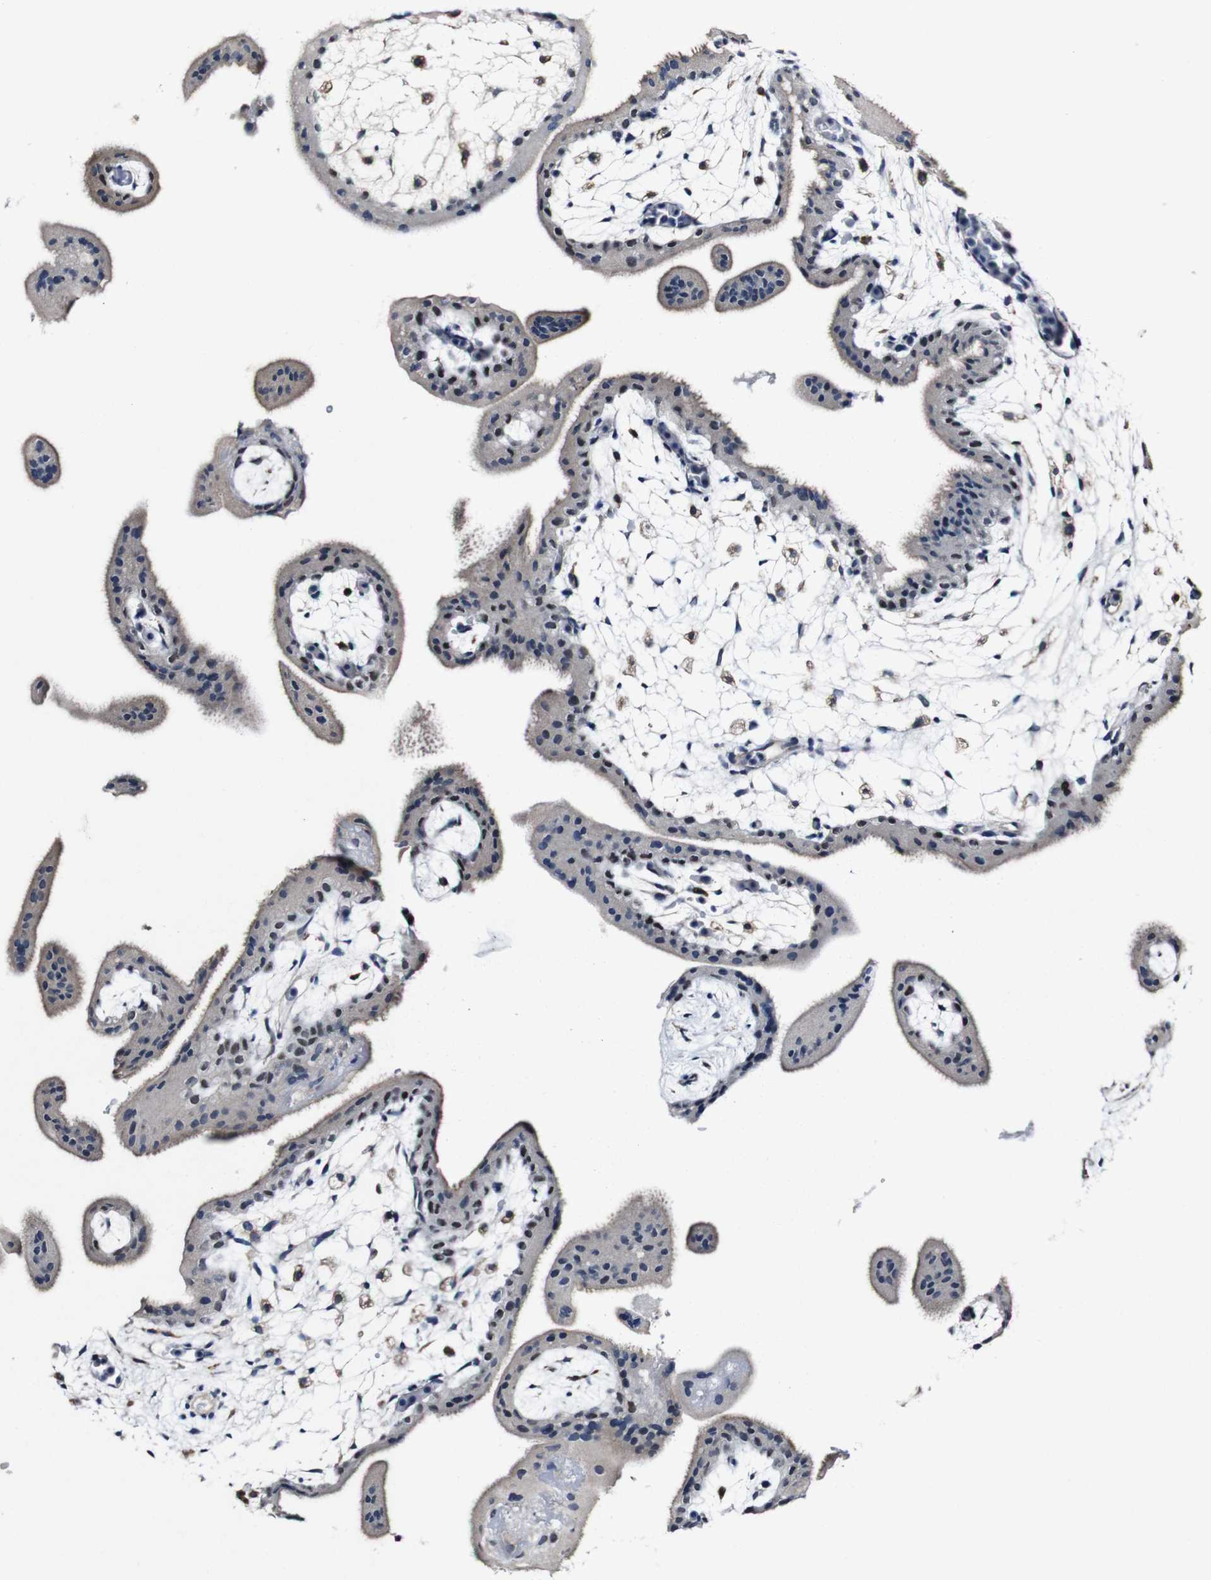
{"staining": {"intensity": "weak", "quantity": "<25%", "location": "cytoplasmic/membranous"}, "tissue": "placenta", "cell_type": "Trophoblastic cells", "image_type": "normal", "snomed": [{"axis": "morphology", "description": "Normal tissue, NOS"}, {"axis": "topography", "description": "Placenta"}], "caption": "Protein analysis of benign placenta exhibits no significant positivity in trophoblastic cells.", "gene": "GRAMD1A", "patient": {"sex": "female", "age": 35}}